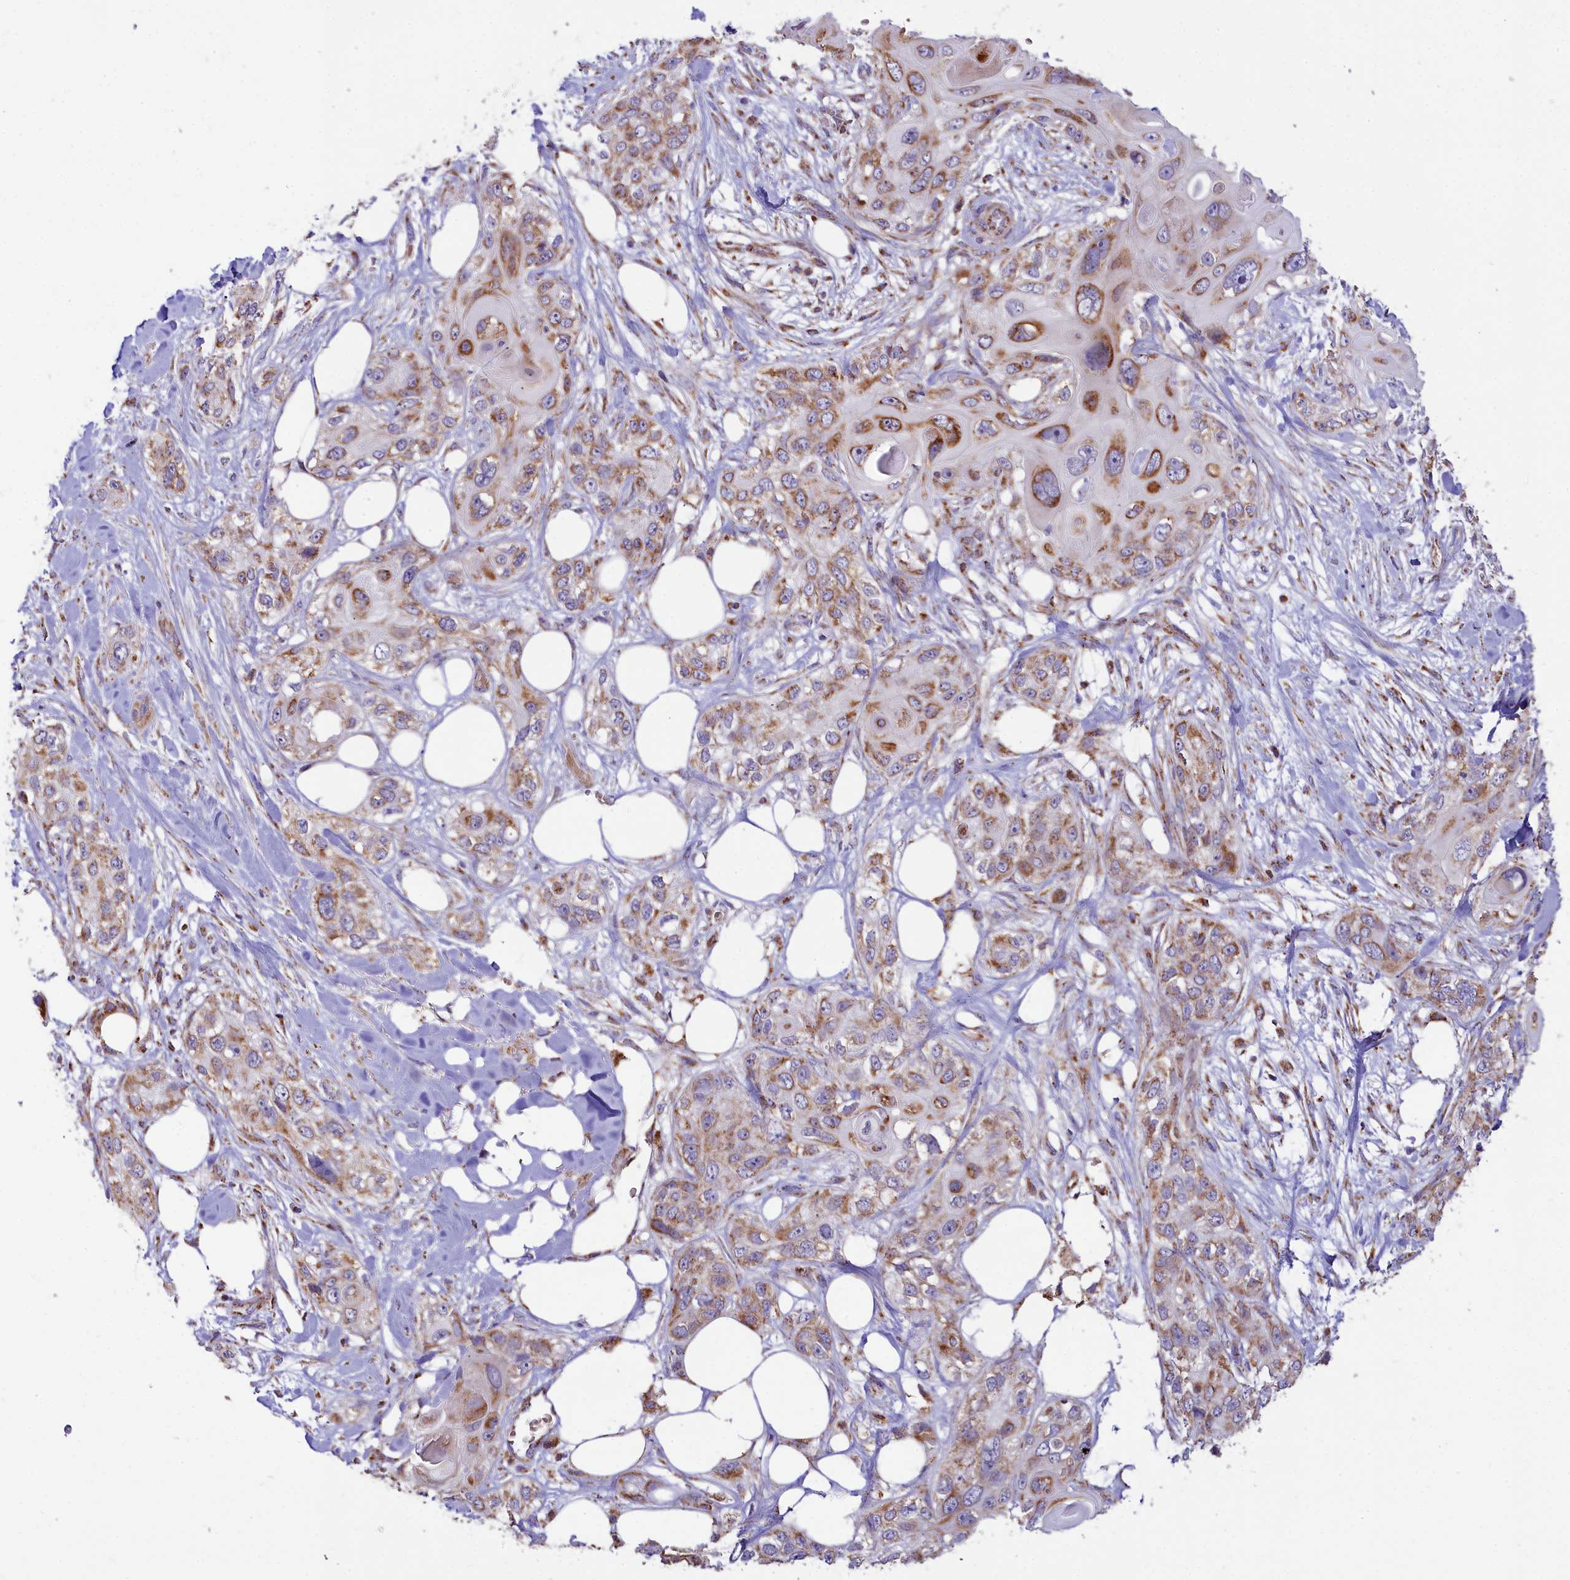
{"staining": {"intensity": "moderate", "quantity": ">75%", "location": "cytoplasmic/membranous"}, "tissue": "skin cancer", "cell_type": "Tumor cells", "image_type": "cancer", "snomed": [{"axis": "morphology", "description": "Normal tissue, NOS"}, {"axis": "morphology", "description": "Squamous cell carcinoma, NOS"}, {"axis": "topography", "description": "Skin"}], "caption": "Protein expression analysis of human skin cancer reveals moderate cytoplasmic/membranous staining in about >75% of tumor cells. (DAB (3,3'-diaminobenzidine) IHC with brightfield microscopy, high magnification).", "gene": "NDUFA8", "patient": {"sex": "male", "age": 72}}